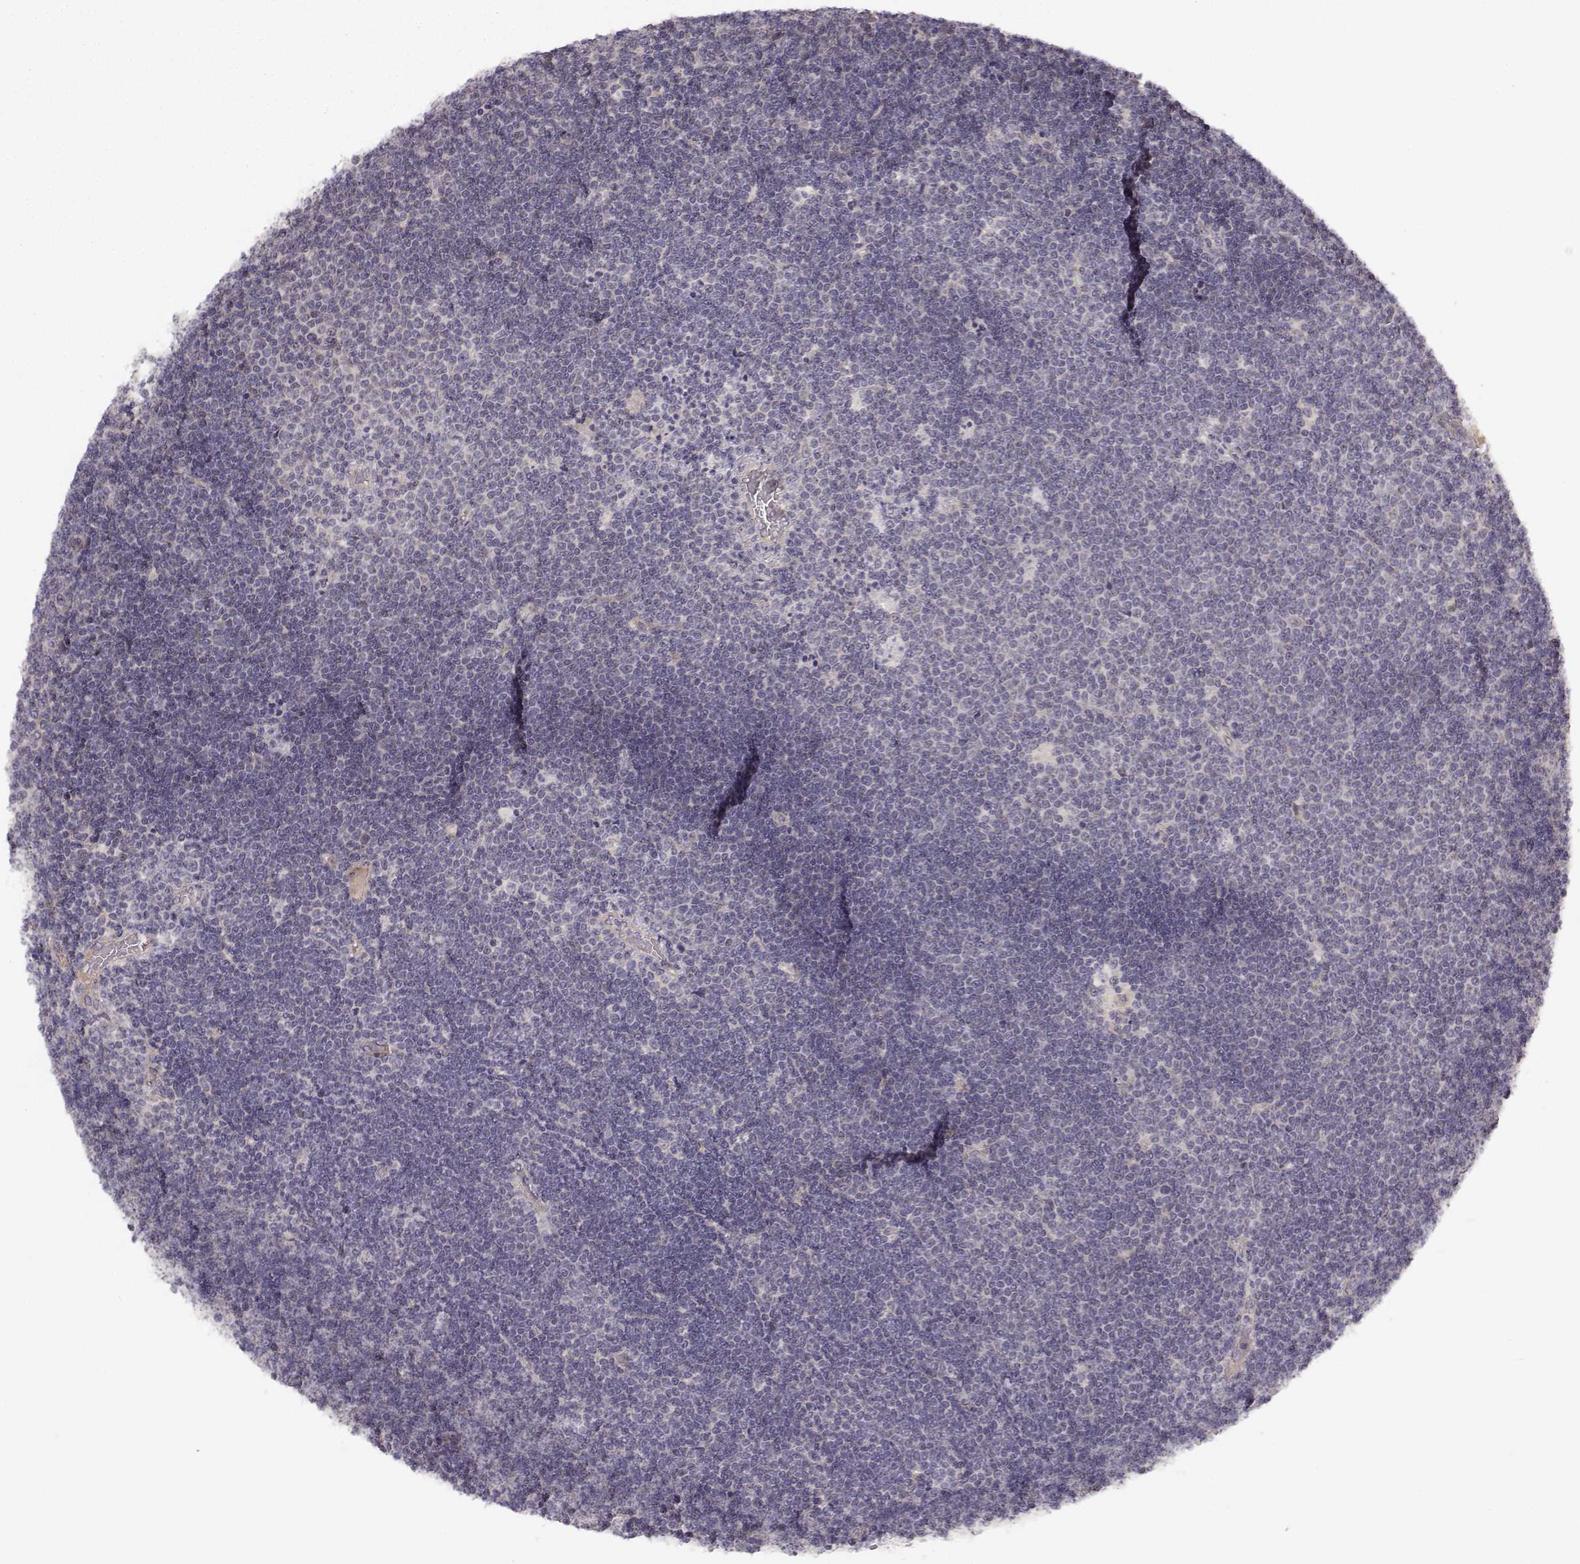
{"staining": {"intensity": "negative", "quantity": "none", "location": "none"}, "tissue": "lymphoma", "cell_type": "Tumor cells", "image_type": "cancer", "snomed": [{"axis": "morphology", "description": "Malignant lymphoma, non-Hodgkin's type, Low grade"}, {"axis": "topography", "description": "Brain"}], "caption": "This photomicrograph is of lymphoma stained with immunohistochemistry to label a protein in brown with the nuclei are counter-stained blue. There is no expression in tumor cells.", "gene": "MED12L", "patient": {"sex": "female", "age": 66}}